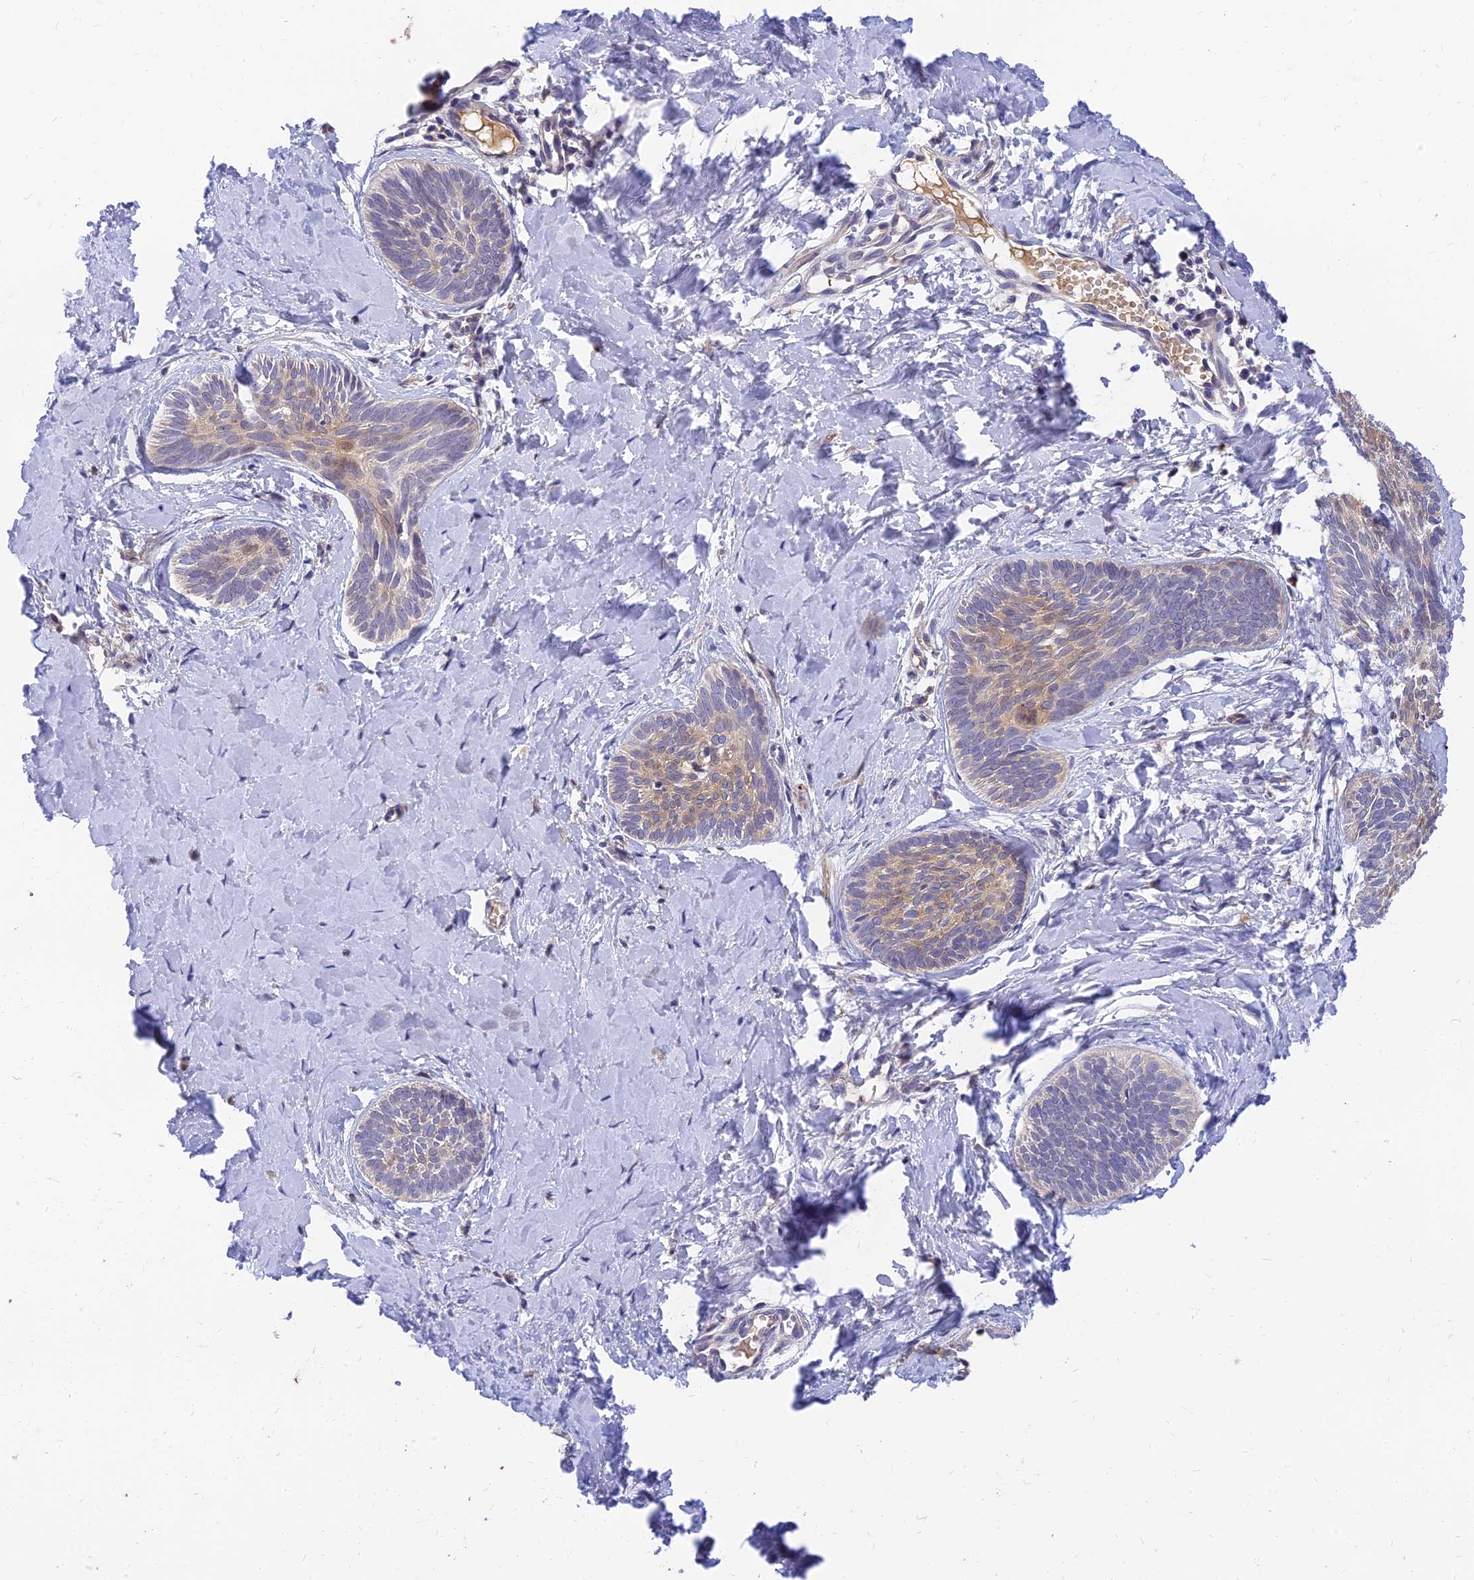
{"staining": {"intensity": "weak", "quantity": "25%-75%", "location": "cytoplasmic/membranous"}, "tissue": "skin cancer", "cell_type": "Tumor cells", "image_type": "cancer", "snomed": [{"axis": "morphology", "description": "Basal cell carcinoma"}, {"axis": "topography", "description": "Skin"}], "caption": "Tumor cells display weak cytoplasmic/membranous positivity in about 25%-75% of cells in skin basal cell carcinoma.", "gene": "ANKS4B", "patient": {"sex": "female", "age": 81}}